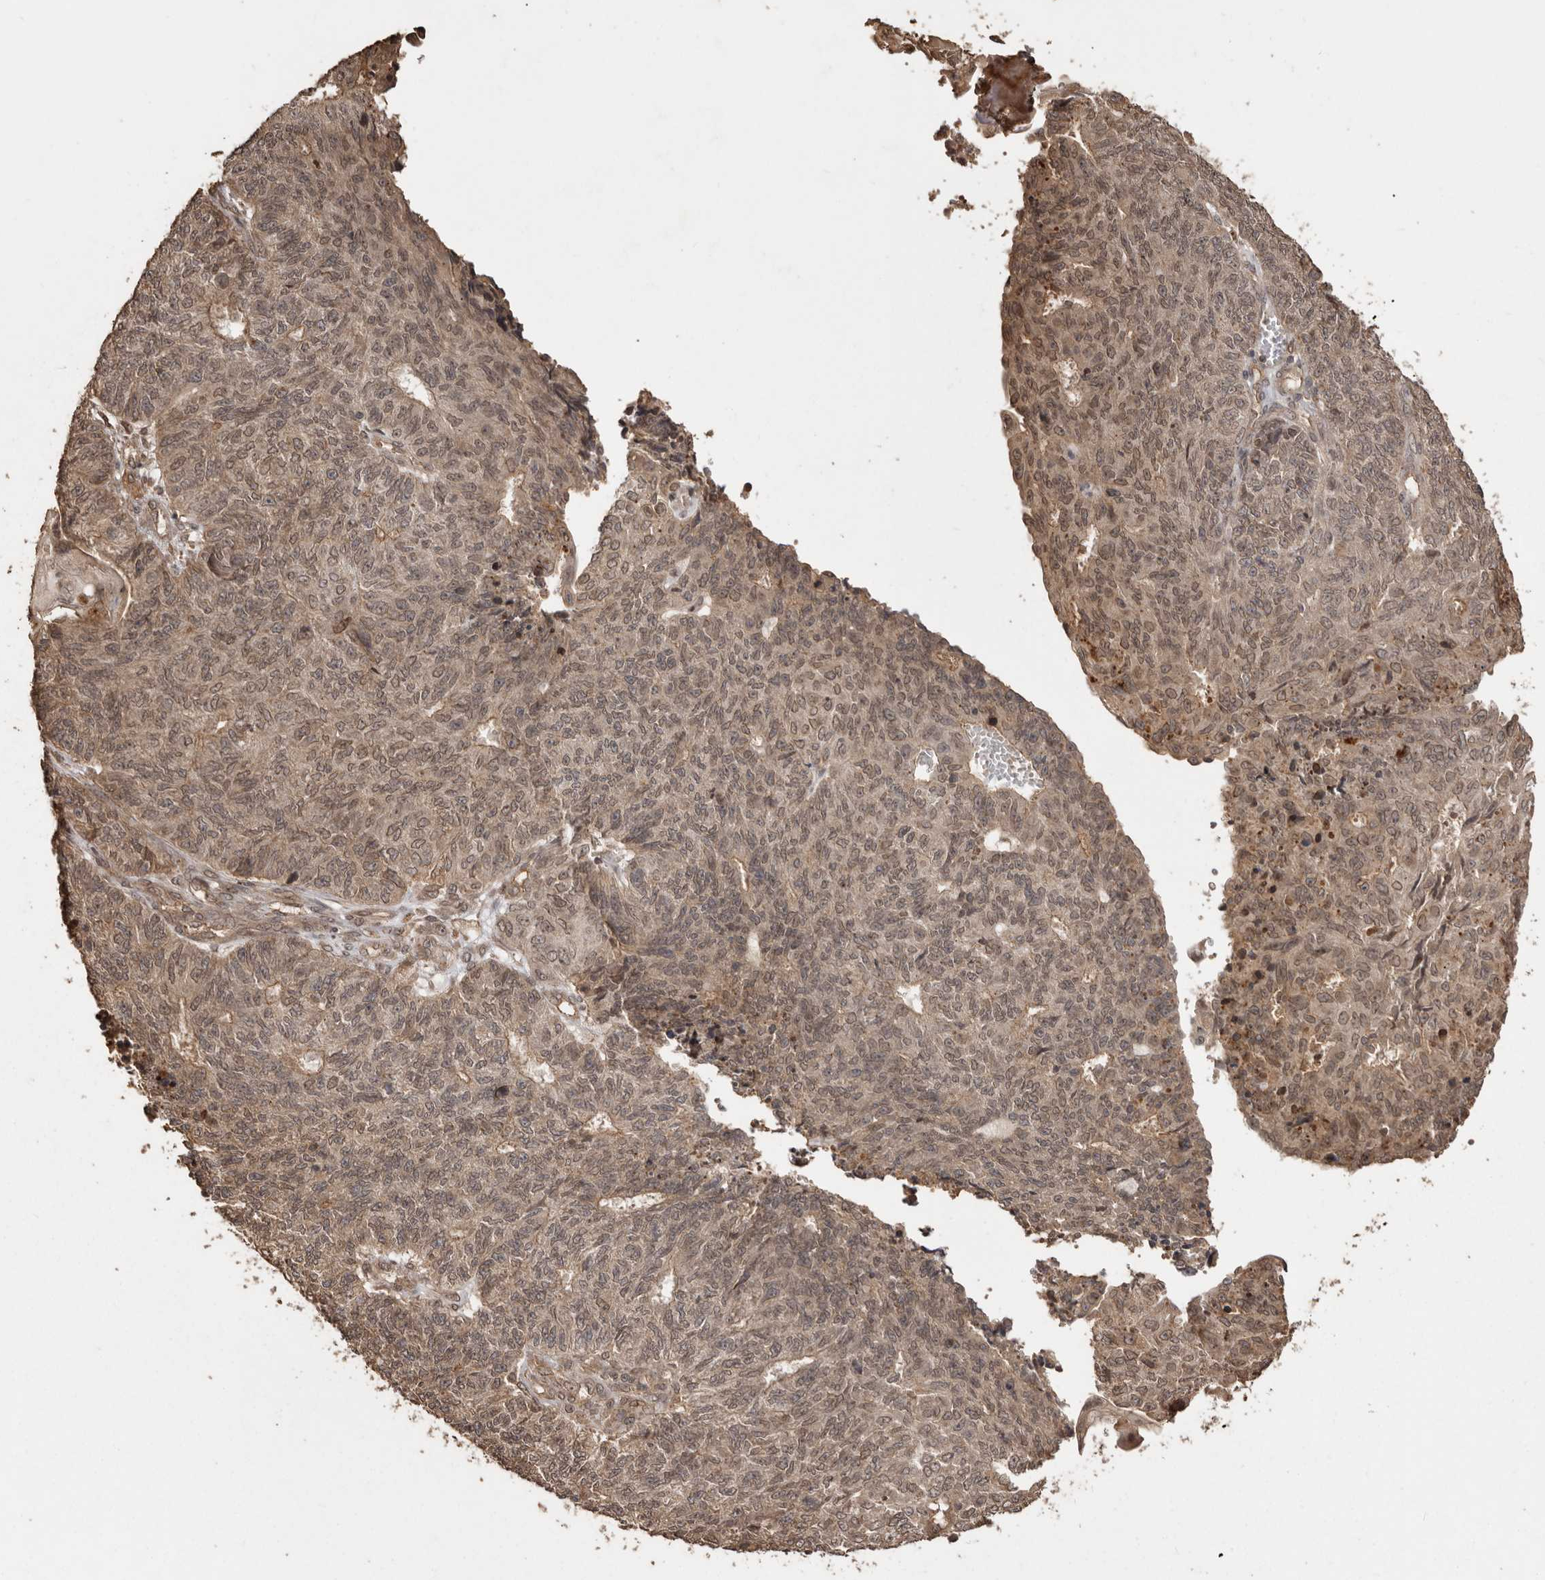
{"staining": {"intensity": "moderate", "quantity": ">75%", "location": "cytoplasmic/membranous,nuclear"}, "tissue": "endometrial cancer", "cell_type": "Tumor cells", "image_type": "cancer", "snomed": [{"axis": "morphology", "description": "Adenocarcinoma, NOS"}, {"axis": "topography", "description": "Endometrium"}], "caption": "A photomicrograph of adenocarcinoma (endometrial) stained for a protein shows moderate cytoplasmic/membranous and nuclear brown staining in tumor cells.", "gene": "NUP43", "patient": {"sex": "female", "age": 32}}